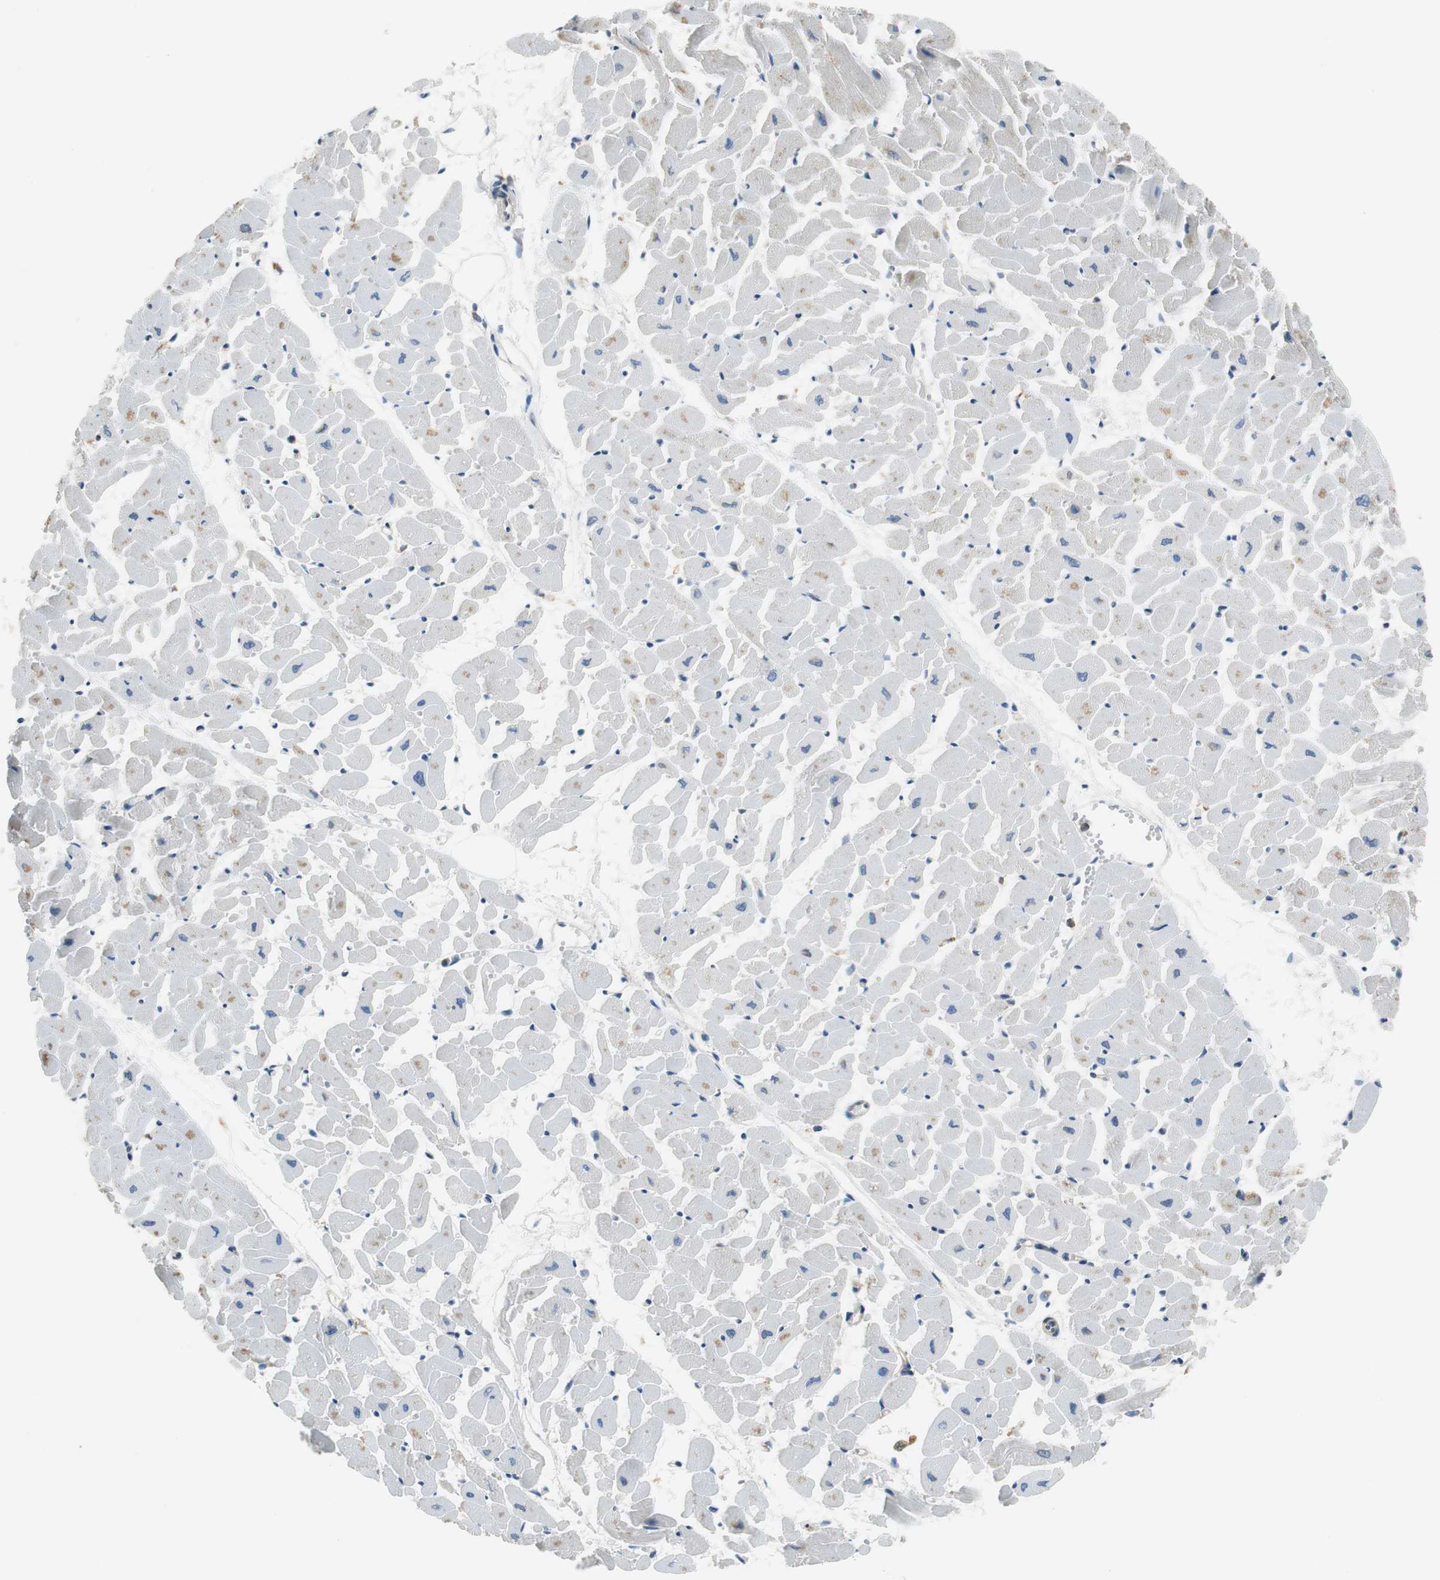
{"staining": {"intensity": "weak", "quantity": "<25%", "location": "cytoplasmic/membranous"}, "tissue": "heart muscle", "cell_type": "Cardiomyocytes", "image_type": "normal", "snomed": [{"axis": "morphology", "description": "Normal tissue, NOS"}, {"axis": "topography", "description": "Heart"}], "caption": "Immunohistochemistry micrograph of unremarkable heart muscle stained for a protein (brown), which demonstrates no positivity in cardiomyocytes.", "gene": "ARPC3", "patient": {"sex": "female", "age": 19}}